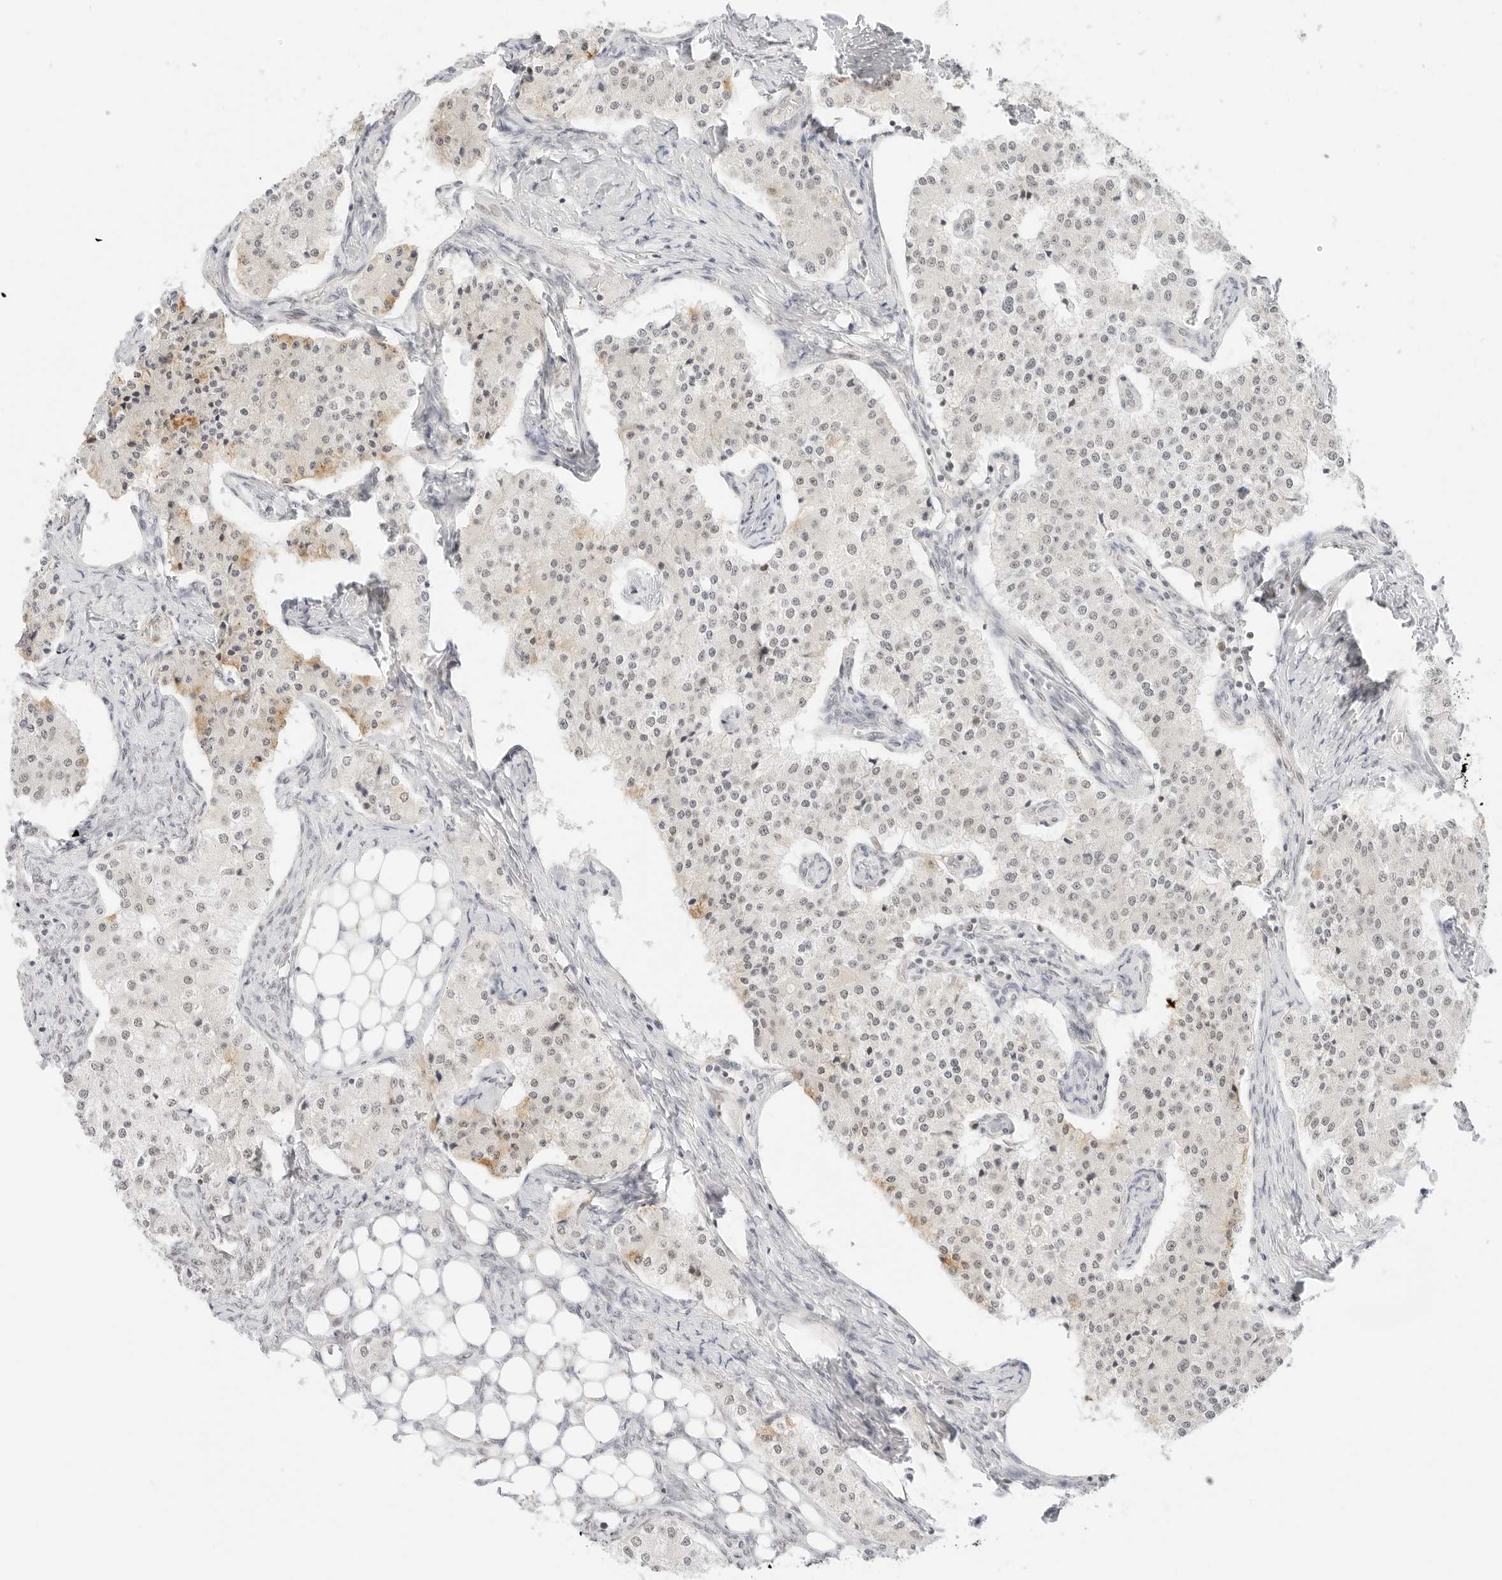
{"staining": {"intensity": "weak", "quantity": "<25%", "location": "cytoplasmic/membranous"}, "tissue": "carcinoid", "cell_type": "Tumor cells", "image_type": "cancer", "snomed": [{"axis": "morphology", "description": "Carcinoid, malignant, NOS"}, {"axis": "topography", "description": "Colon"}], "caption": "DAB (3,3'-diaminobenzidine) immunohistochemical staining of human carcinoid shows no significant positivity in tumor cells.", "gene": "ITGA6", "patient": {"sex": "female", "age": 52}}